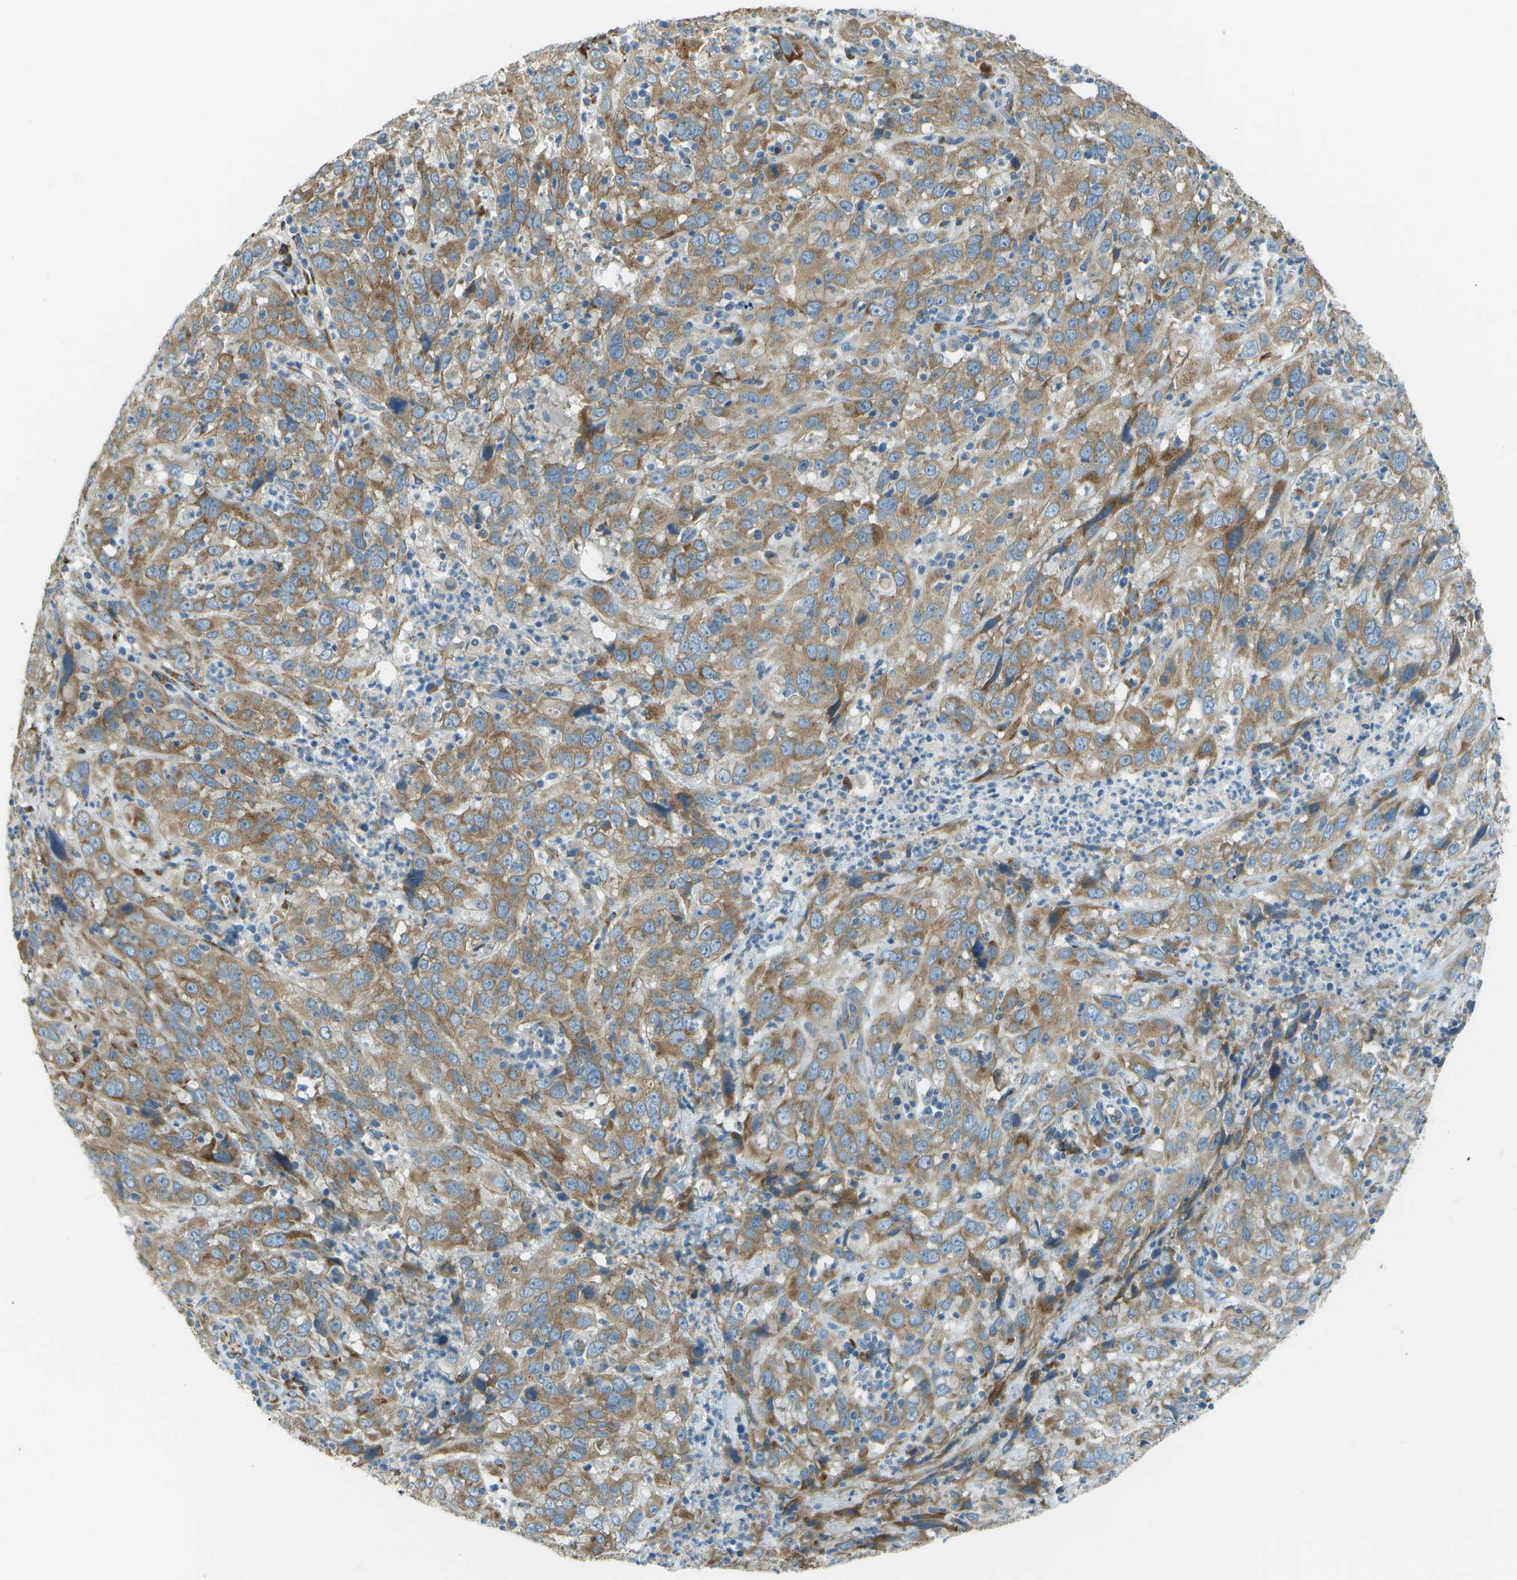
{"staining": {"intensity": "moderate", "quantity": ">75%", "location": "cytoplasmic/membranous"}, "tissue": "cervical cancer", "cell_type": "Tumor cells", "image_type": "cancer", "snomed": [{"axis": "morphology", "description": "Squamous cell carcinoma, NOS"}, {"axis": "topography", "description": "Cervix"}], "caption": "Cervical cancer (squamous cell carcinoma) stained for a protein (brown) demonstrates moderate cytoplasmic/membranous positive expression in approximately >75% of tumor cells.", "gene": "KCTD3", "patient": {"sex": "female", "age": 32}}